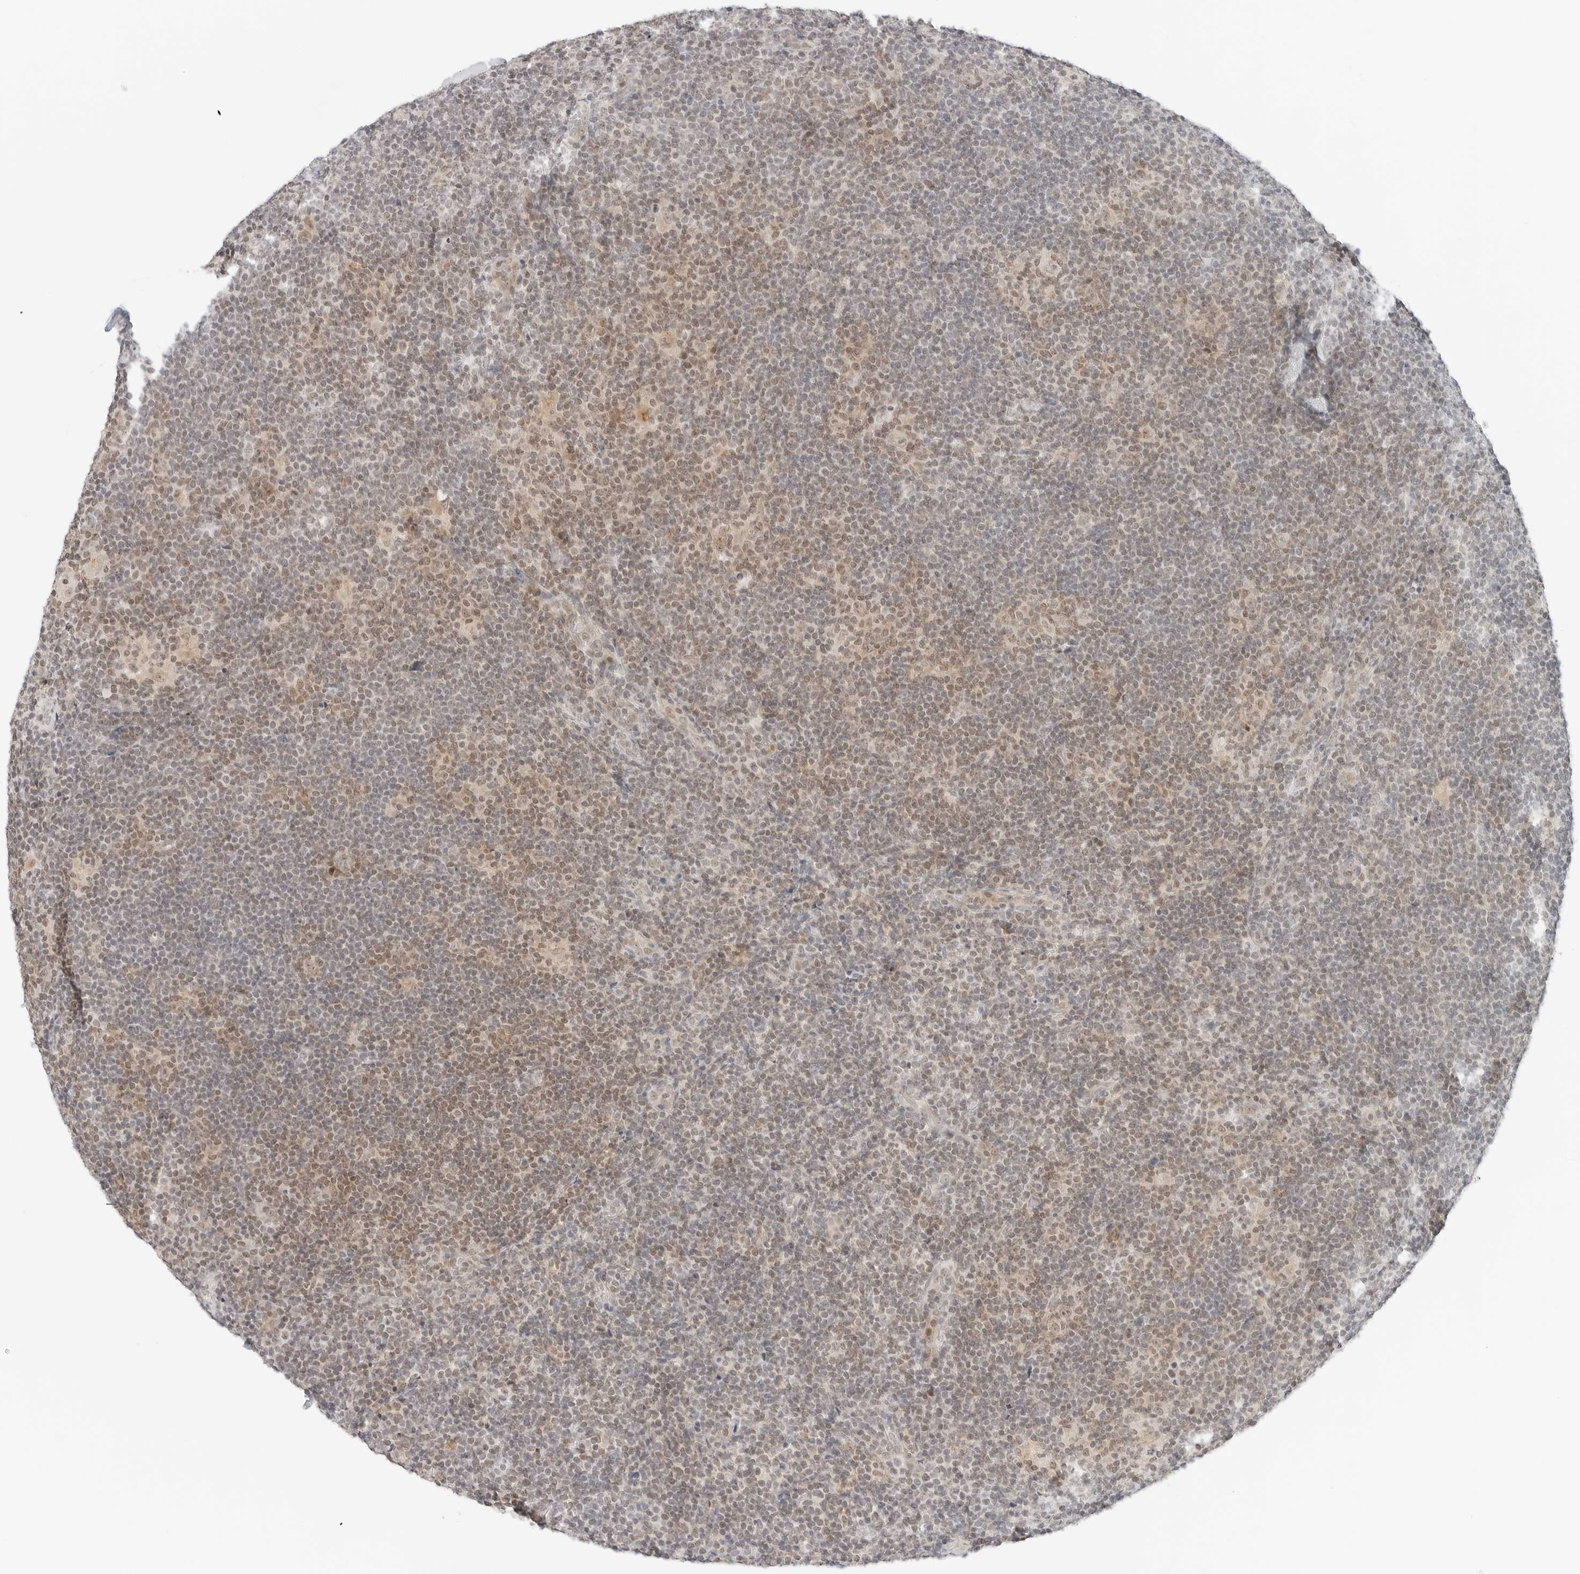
{"staining": {"intensity": "weak", "quantity": "<25%", "location": "nuclear"}, "tissue": "lymphoma", "cell_type": "Tumor cells", "image_type": "cancer", "snomed": [{"axis": "morphology", "description": "Hodgkin's disease, NOS"}, {"axis": "topography", "description": "Lymph node"}], "caption": "Immunohistochemistry image of neoplastic tissue: human Hodgkin's disease stained with DAB demonstrates no significant protein expression in tumor cells.", "gene": "NEO1", "patient": {"sex": "female", "age": 57}}